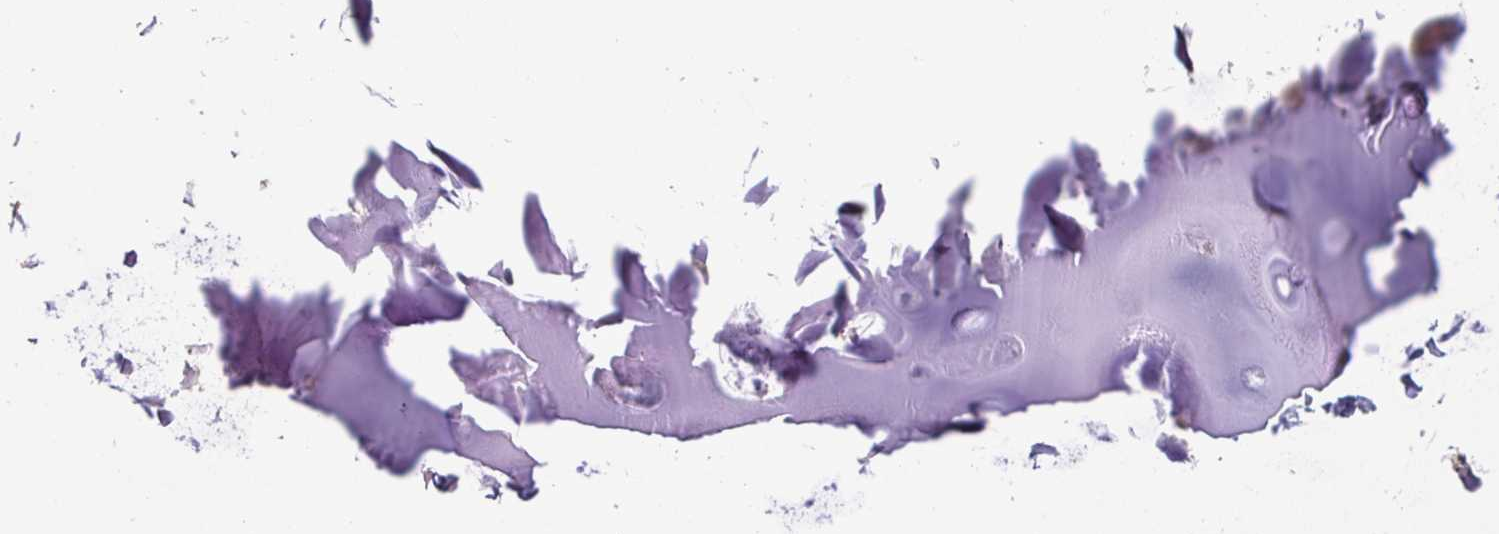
{"staining": {"intensity": "negative", "quantity": "none", "location": "none"}, "tissue": "adipose tissue", "cell_type": "Adipocytes", "image_type": "normal", "snomed": [{"axis": "morphology", "description": "Normal tissue, NOS"}, {"axis": "topography", "description": "Cartilage tissue"}, {"axis": "topography", "description": "Bronchus"}, {"axis": "topography", "description": "Peripheral nerve tissue"}], "caption": "The histopathology image reveals no staining of adipocytes in unremarkable adipose tissue.", "gene": "PIWIL3", "patient": {"sex": "male", "age": 67}}